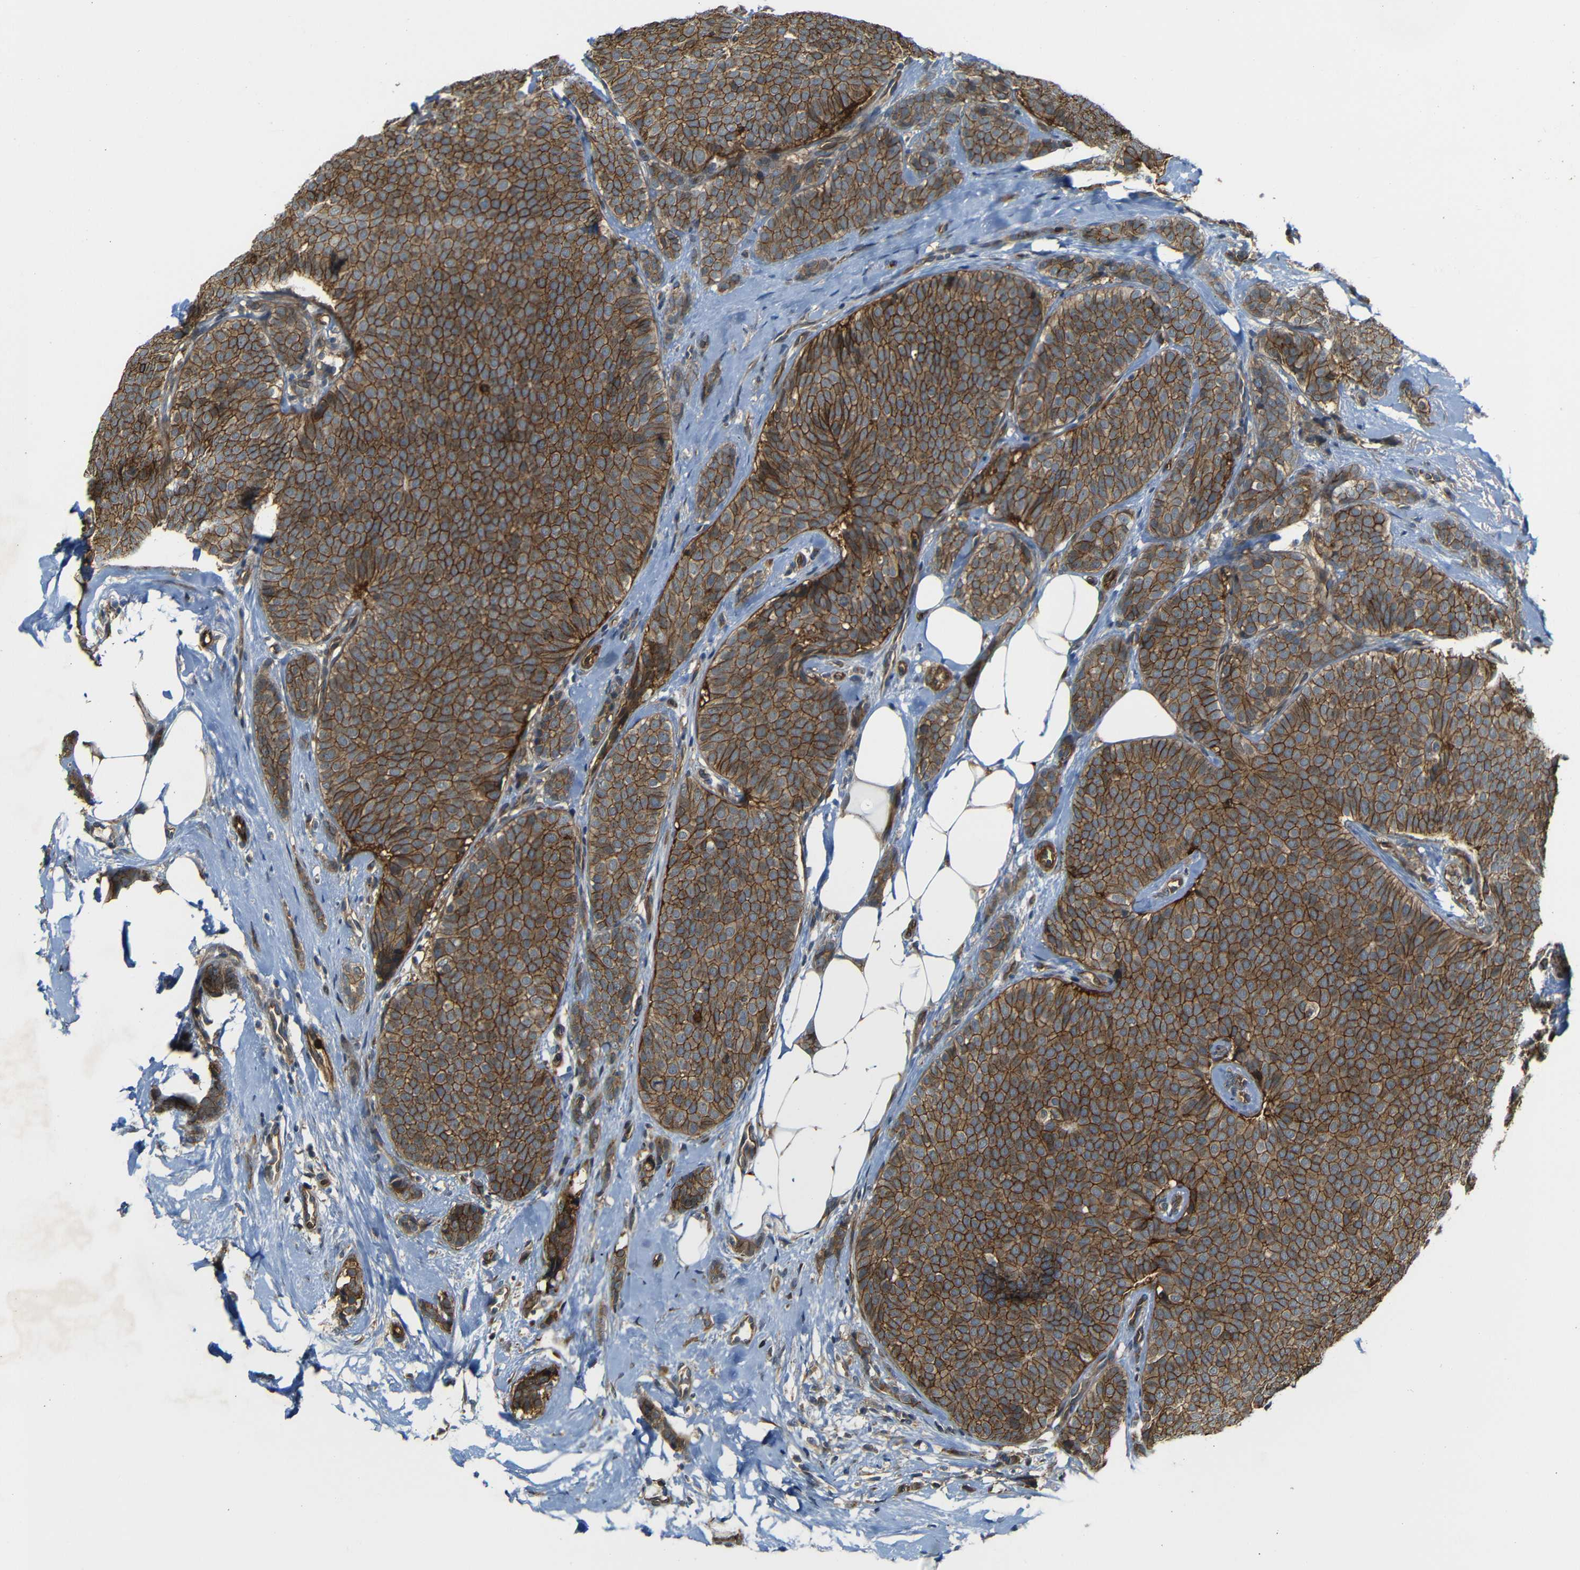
{"staining": {"intensity": "strong", "quantity": ">75%", "location": "cytoplasmic/membranous"}, "tissue": "breast cancer", "cell_type": "Tumor cells", "image_type": "cancer", "snomed": [{"axis": "morphology", "description": "Lobular carcinoma"}, {"axis": "topography", "description": "Skin"}, {"axis": "topography", "description": "Breast"}], "caption": "This is an image of IHC staining of breast lobular carcinoma, which shows strong expression in the cytoplasmic/membranous of tumor cells.", "gene": "RELL1", "patient": {"sex": "female", "age": 46}}